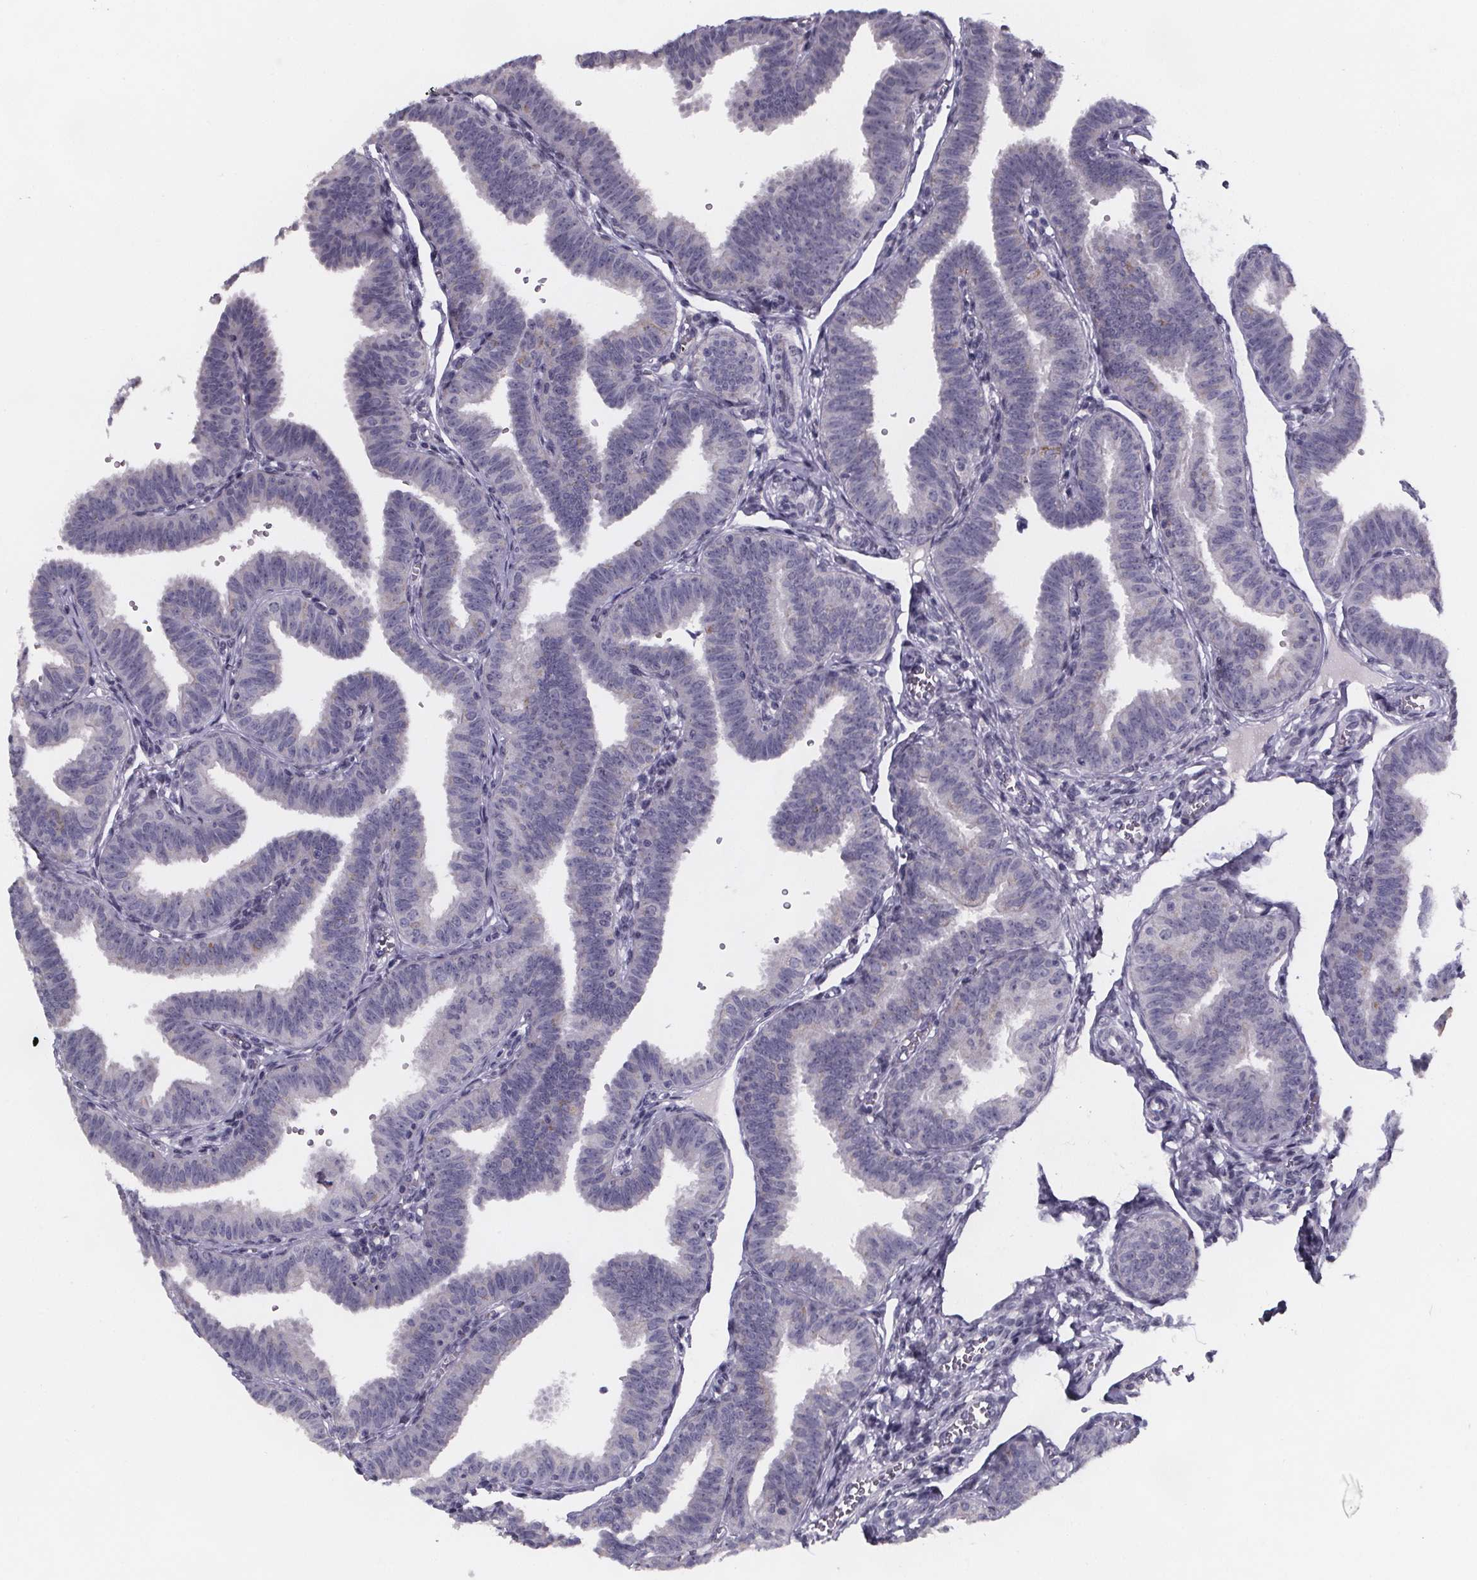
{"staining": {"intensity": "moderate", "quantity": "<25%", "location": "cytoplasmic/membranous"}, "tissue": "fallopian tube", "cell_type": "Glandular cells", "image_type": "normal", "snomed": [{"axis": "morphology", "description": "Normal tissue, NOS"}, {"axis": "topography", "description": "Fallopian tube"}], "caption": "Glandular cells reveal moderate cytoplasmic/membranous positivity in approximately <25% of cells in benign fallopian tube. Ihc stains the protein of interest in brown and the nuclei are stained blue.", "gene": "PAH", "patient": {"sex": "female", "age": 25}}